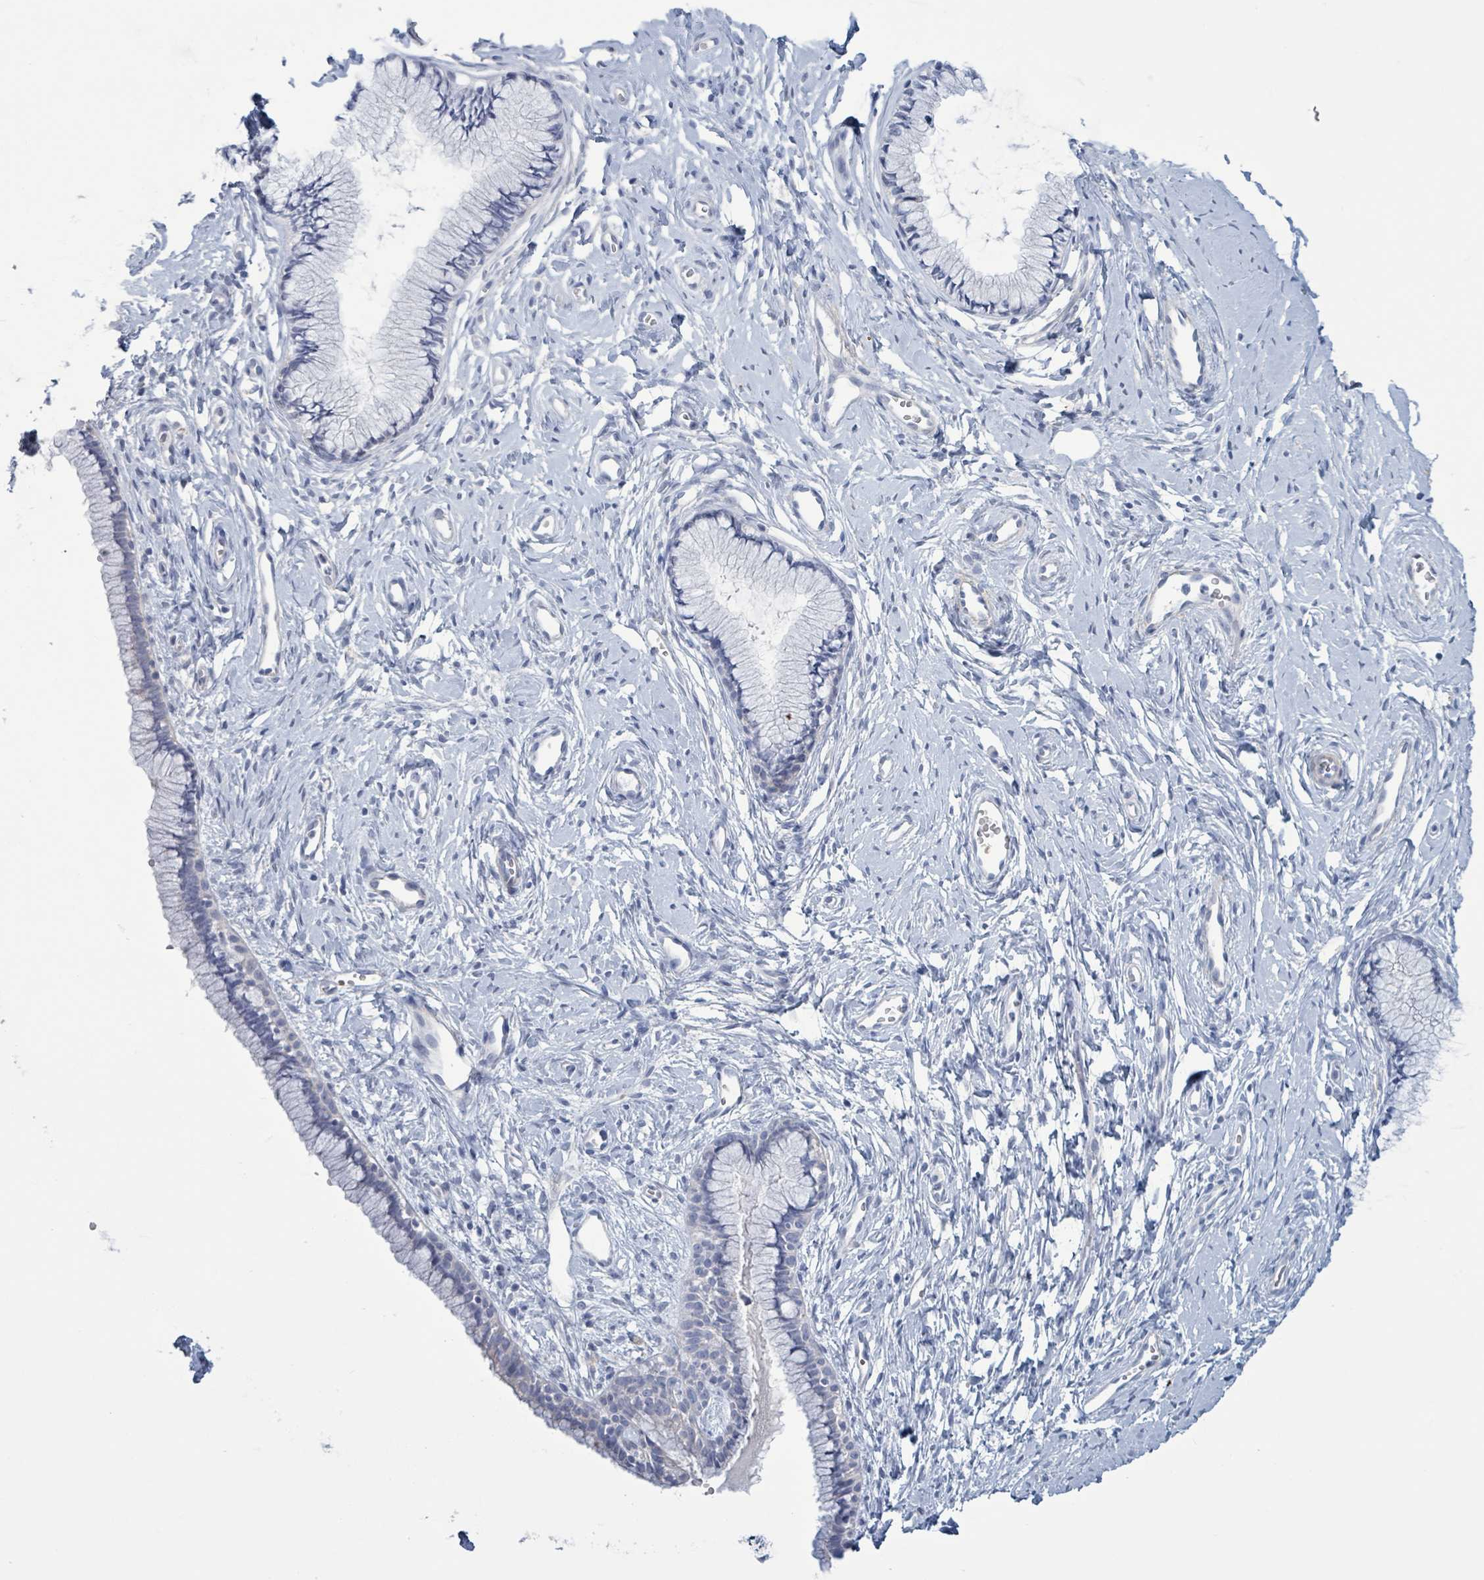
{"staining": {"intensity": "negative", "quantity": "none", "location": "none"}, "tissue": "cervix", "cell_type": "Glandular cells", "image_type": "normal", "snomed": [{"axis": "morphology", "description": "Normal tissue, NOS"}, {"axis": "topography", "description": "Cervix"}], "caption": "This is an immunohistochemistry (IHC) photomicrograph of normal human cervix. There is no staining in glandular cells.", "gene": "PKLR", "patient": {"sex": "female", "age": 40}}